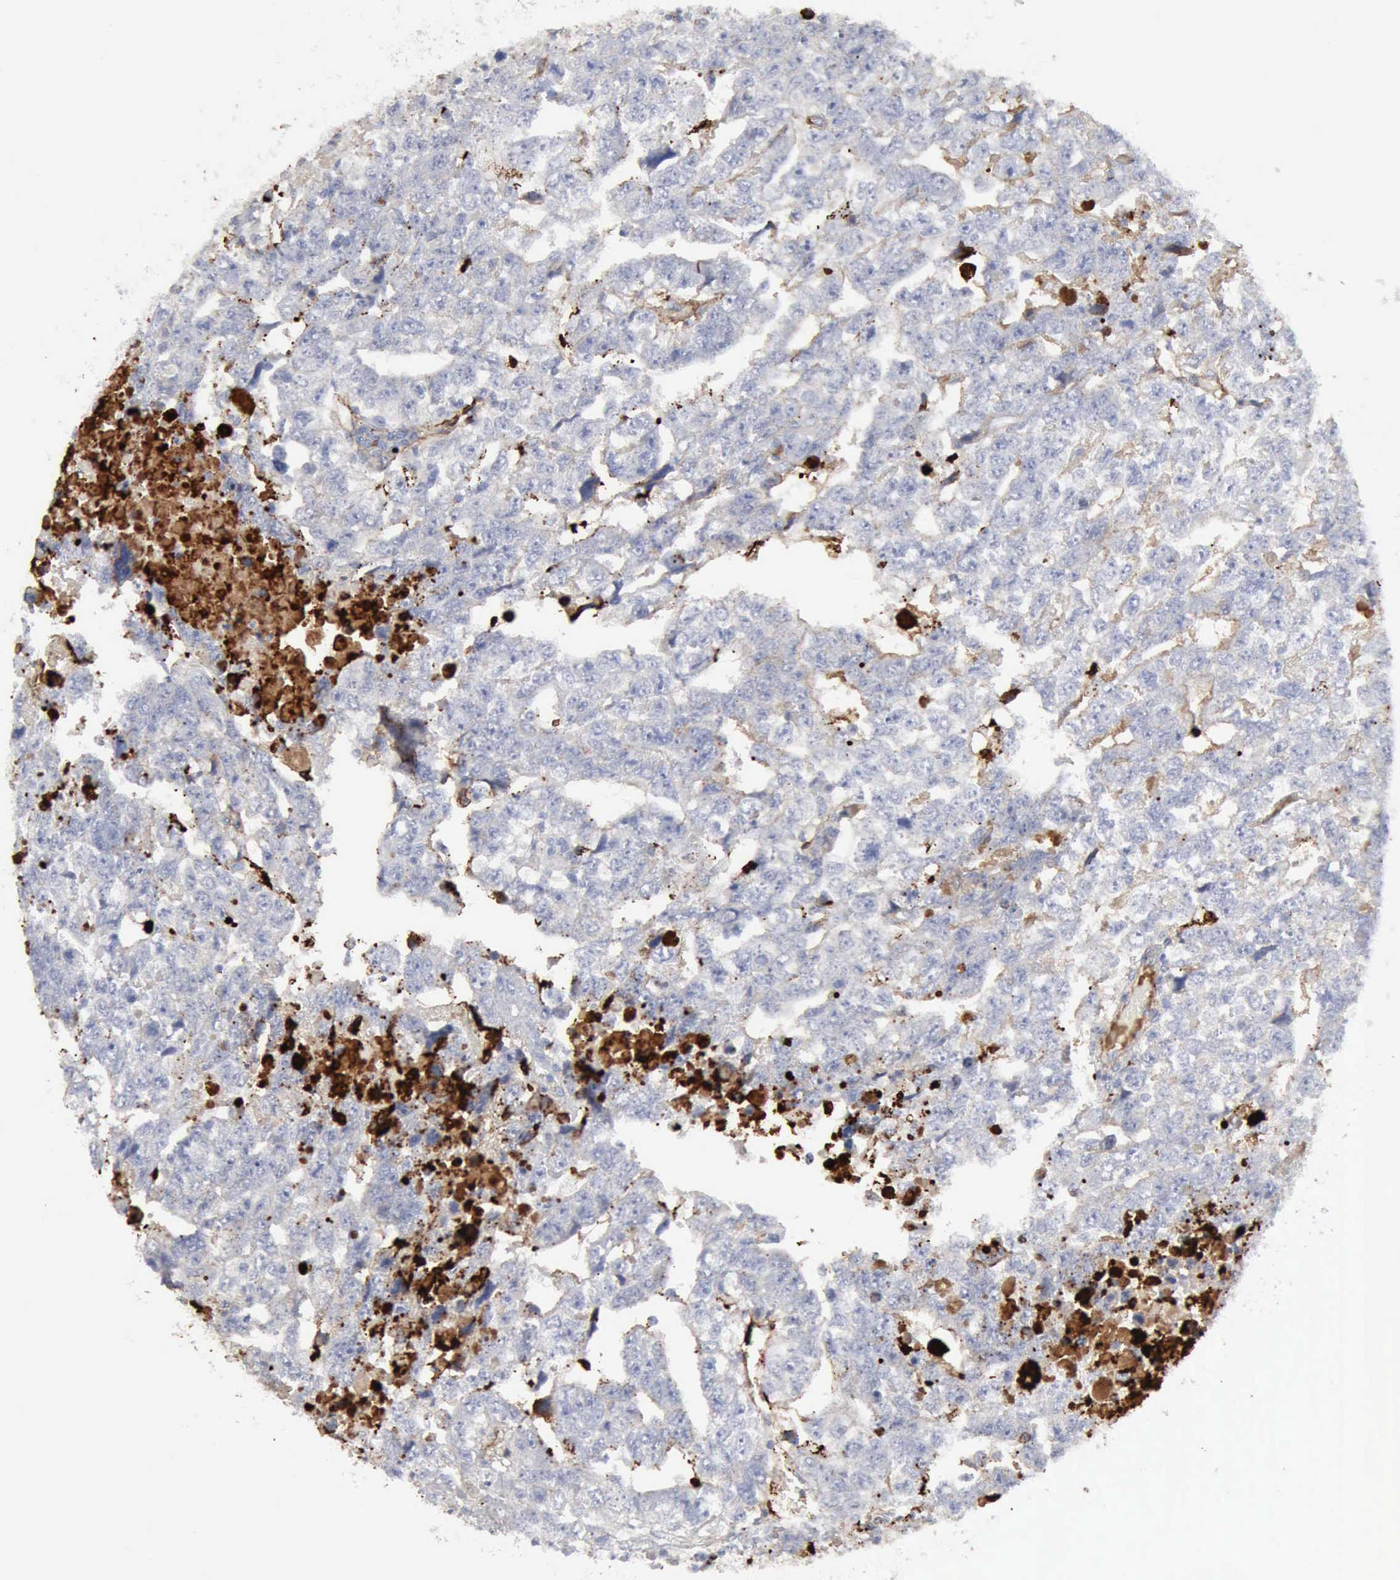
{"staining": {"intensity": "negative", "quantity": "none", "location": "none"}, "tissue": "testis cancer", "cell_type": "Tumor cells", "image_type": "cancer", "snomed": [{"axis": "morphology", "description": "Carcinoma, Embryonal, NOS"}, {"axis": "topography", "description": "Testis"}], "caption": "DAB (3,3'-diaminobenzidine) immunohistochemical staining of testis cancer (embryonal carcinoma) demonstrates no significant expression in tumor cells.", "gene": "C4BPA", "patient": {"sex": "male", "age": 36}}